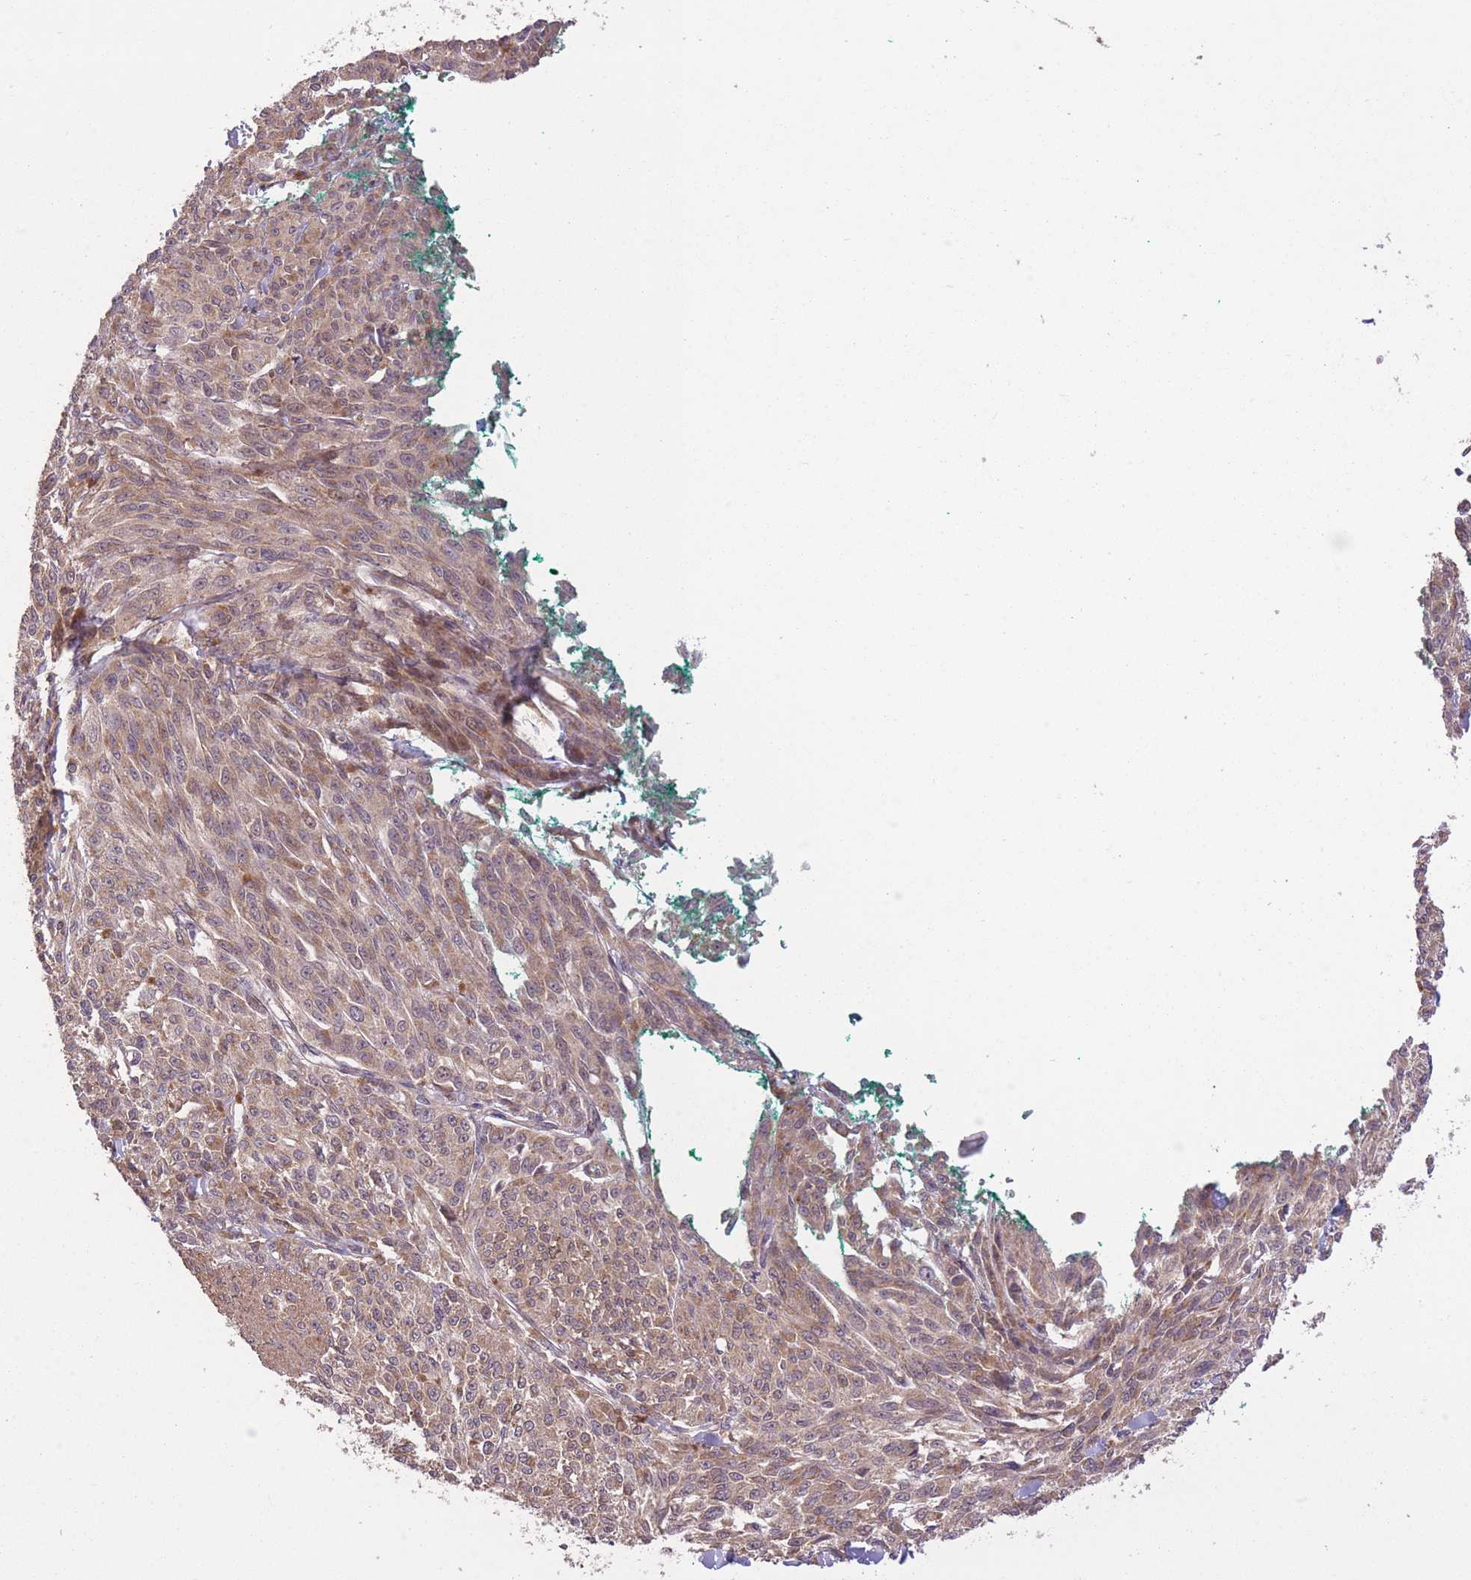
{"staining": {"intensity": "moderate", "quantity": ">75%", "location": "cytoplasmic/membranous"}, "tissue": "melanoma", "cell_type": "Tumor cells", "image_type": "cancer", "snomed": [{"axis": "morphology", "description": "Malignant melanoma, NOS"}, {"axis": "topography", "description": "Skin"}], "caption": "This histopathology image reveals melanoma stained with immunohistochemistry to label a protein in brown. The cytoplasmic/membranous of tumor cells show moderate positivity for the protein. Nuclei are counter-stained blue.", "gene": "POLR3F", "patient": {"sex": "female", "age": 52}}